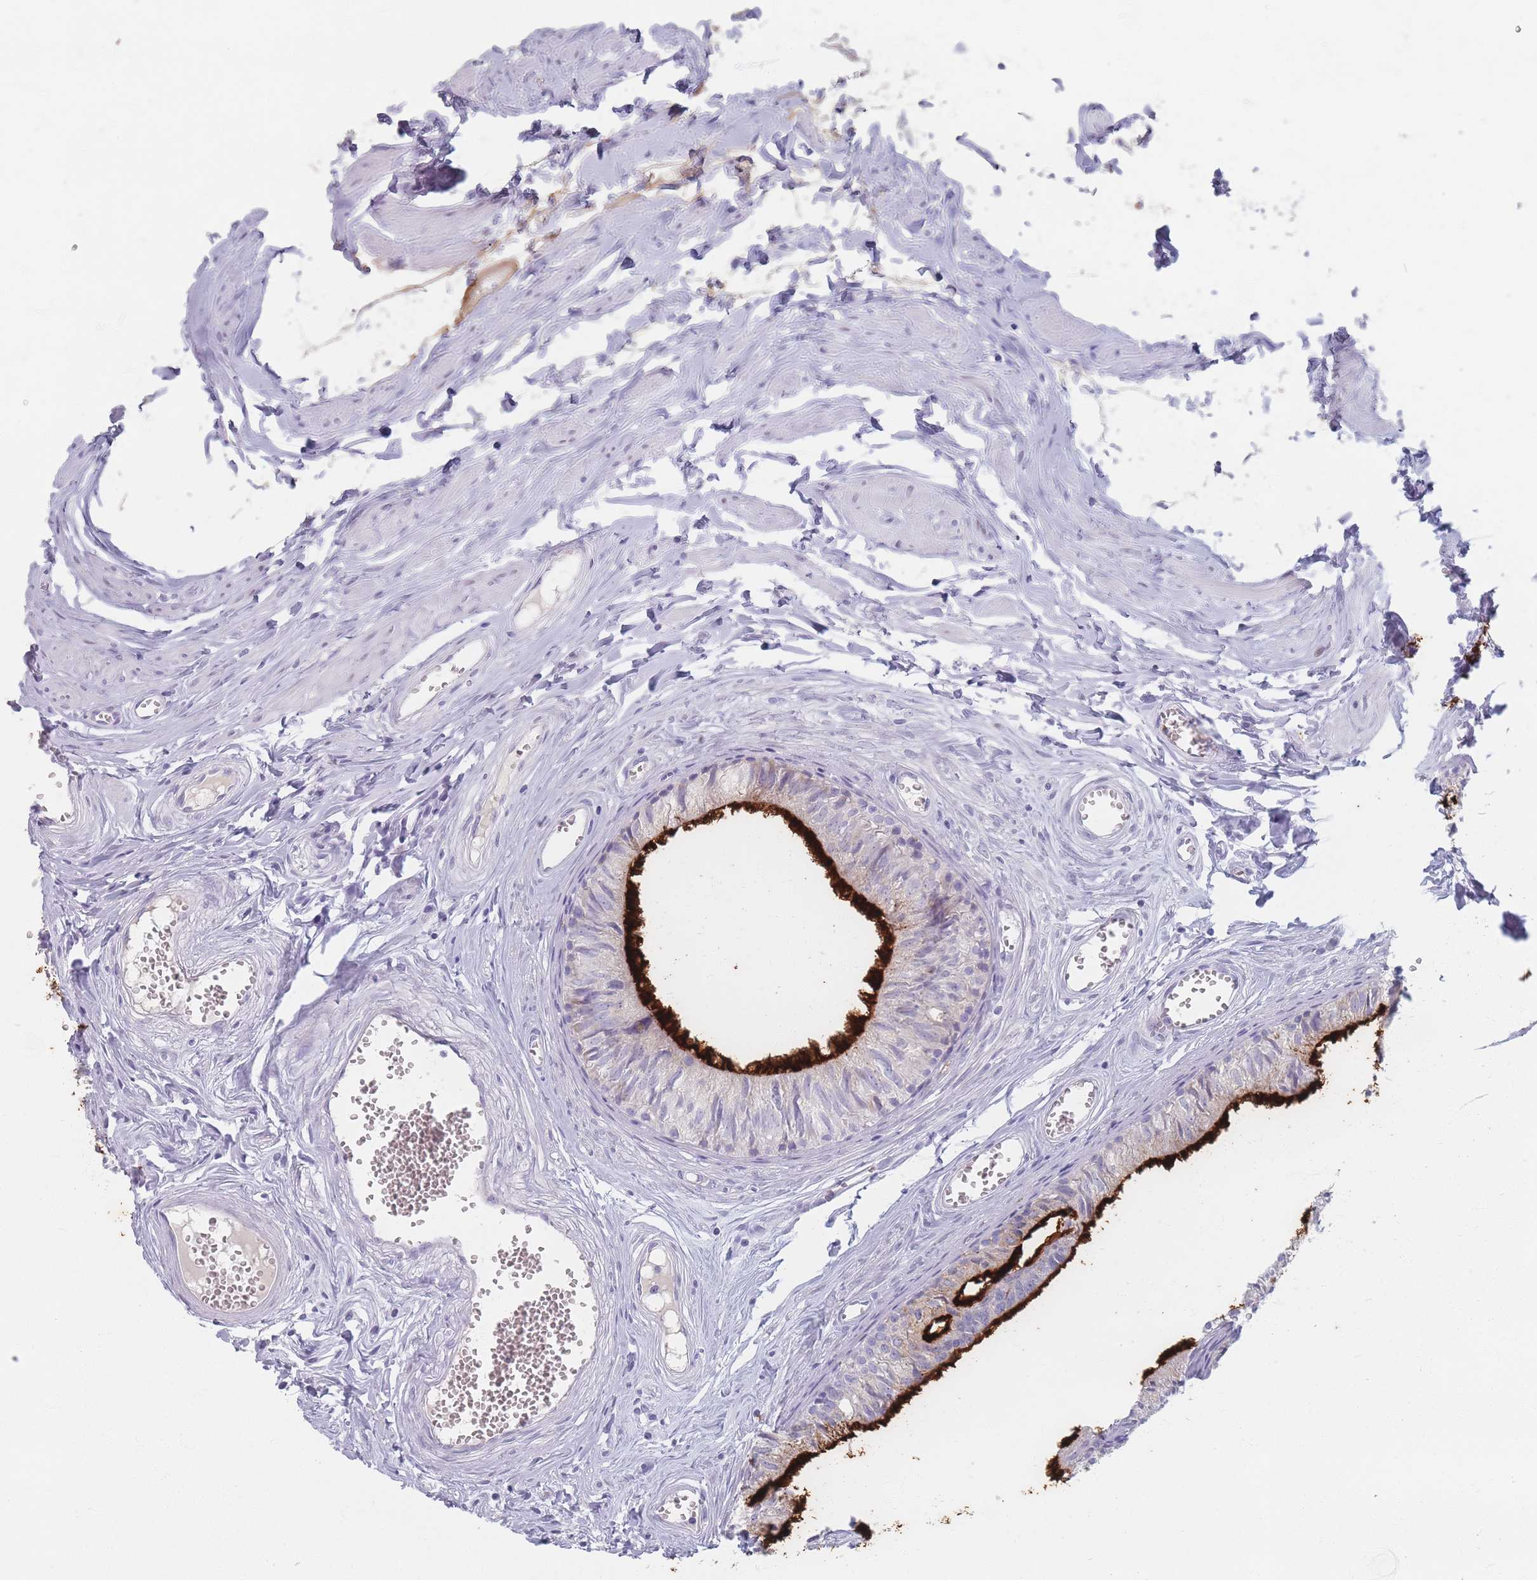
{"staining": {"intensity": "strong", "quantity": ">75%", "location": "cytoplasmic/membranous"}, "tissue": "epididymis", "cell_type": "Glandular cells", "image_type": "normal", "snomed": [{"axis": "morphology", "description": "Normal tissue, NOS"}, {"axis": "topography", "description": "Epididymis"}], "caption": "Immunohistochemical staining of unremarkable human epididymis displays high levels of strong cytoplasmic/membranous staining in about >75% of glandular cells.", "gene": "PIGM", "patient": {"sex": "male", "age": 36}}